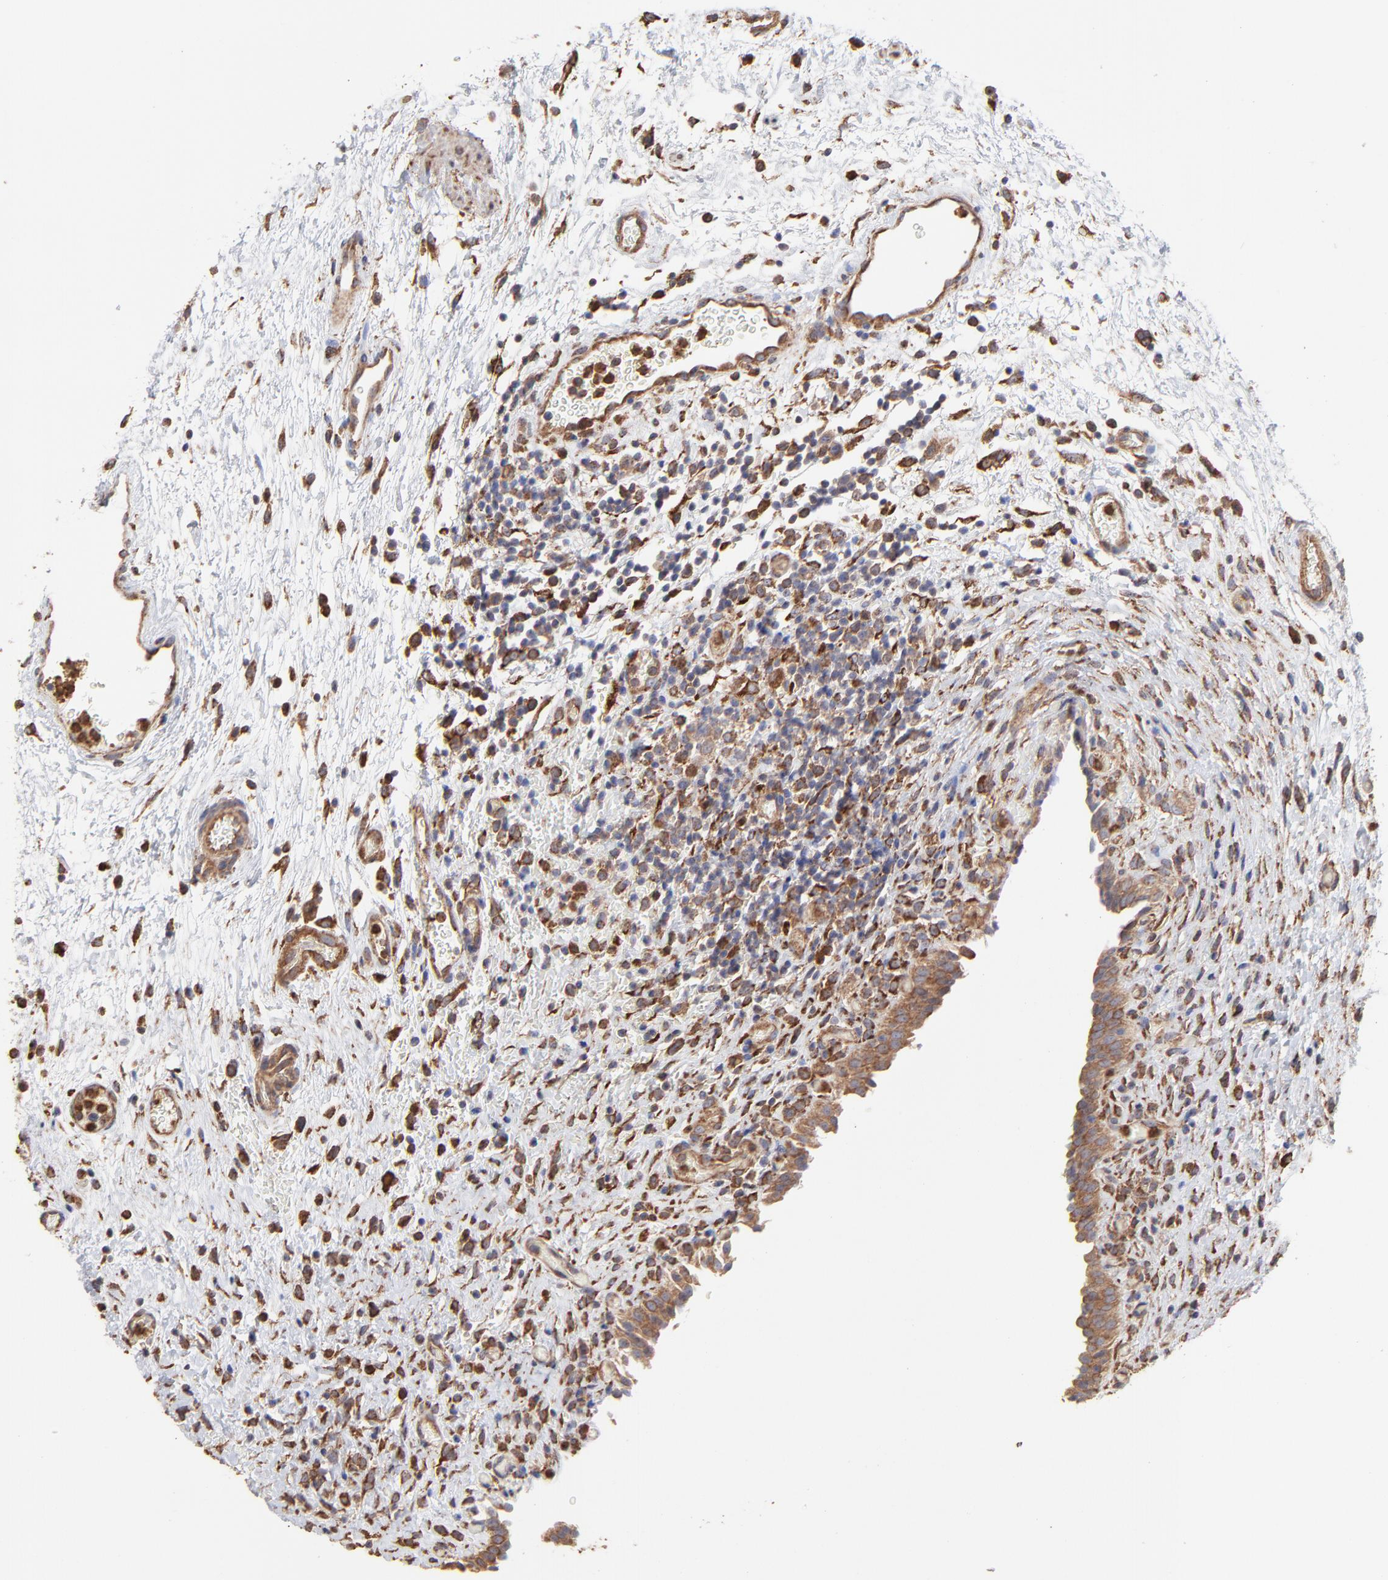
{"staining": {"intensity": "strong", "quantity": ">75%", "location": "cytoplasmic/membranous"}, "tissue": "urinary bladder", "cell_type": "Urothelial cells", "image_type": "normal", "snomed": [{"axis": "morphology", "description": "Normal tissue, NOS"}, {"axis": "topography", "description": "Urinary bladder"}], "caption": "Urinary bladder stained for a protein (brown) exhibits strong cytoplasmic/membranous positive expression in about >75% of urothelial cells.", "gene": "PFKM", "patient": {"sex": "male", "age": 51}}